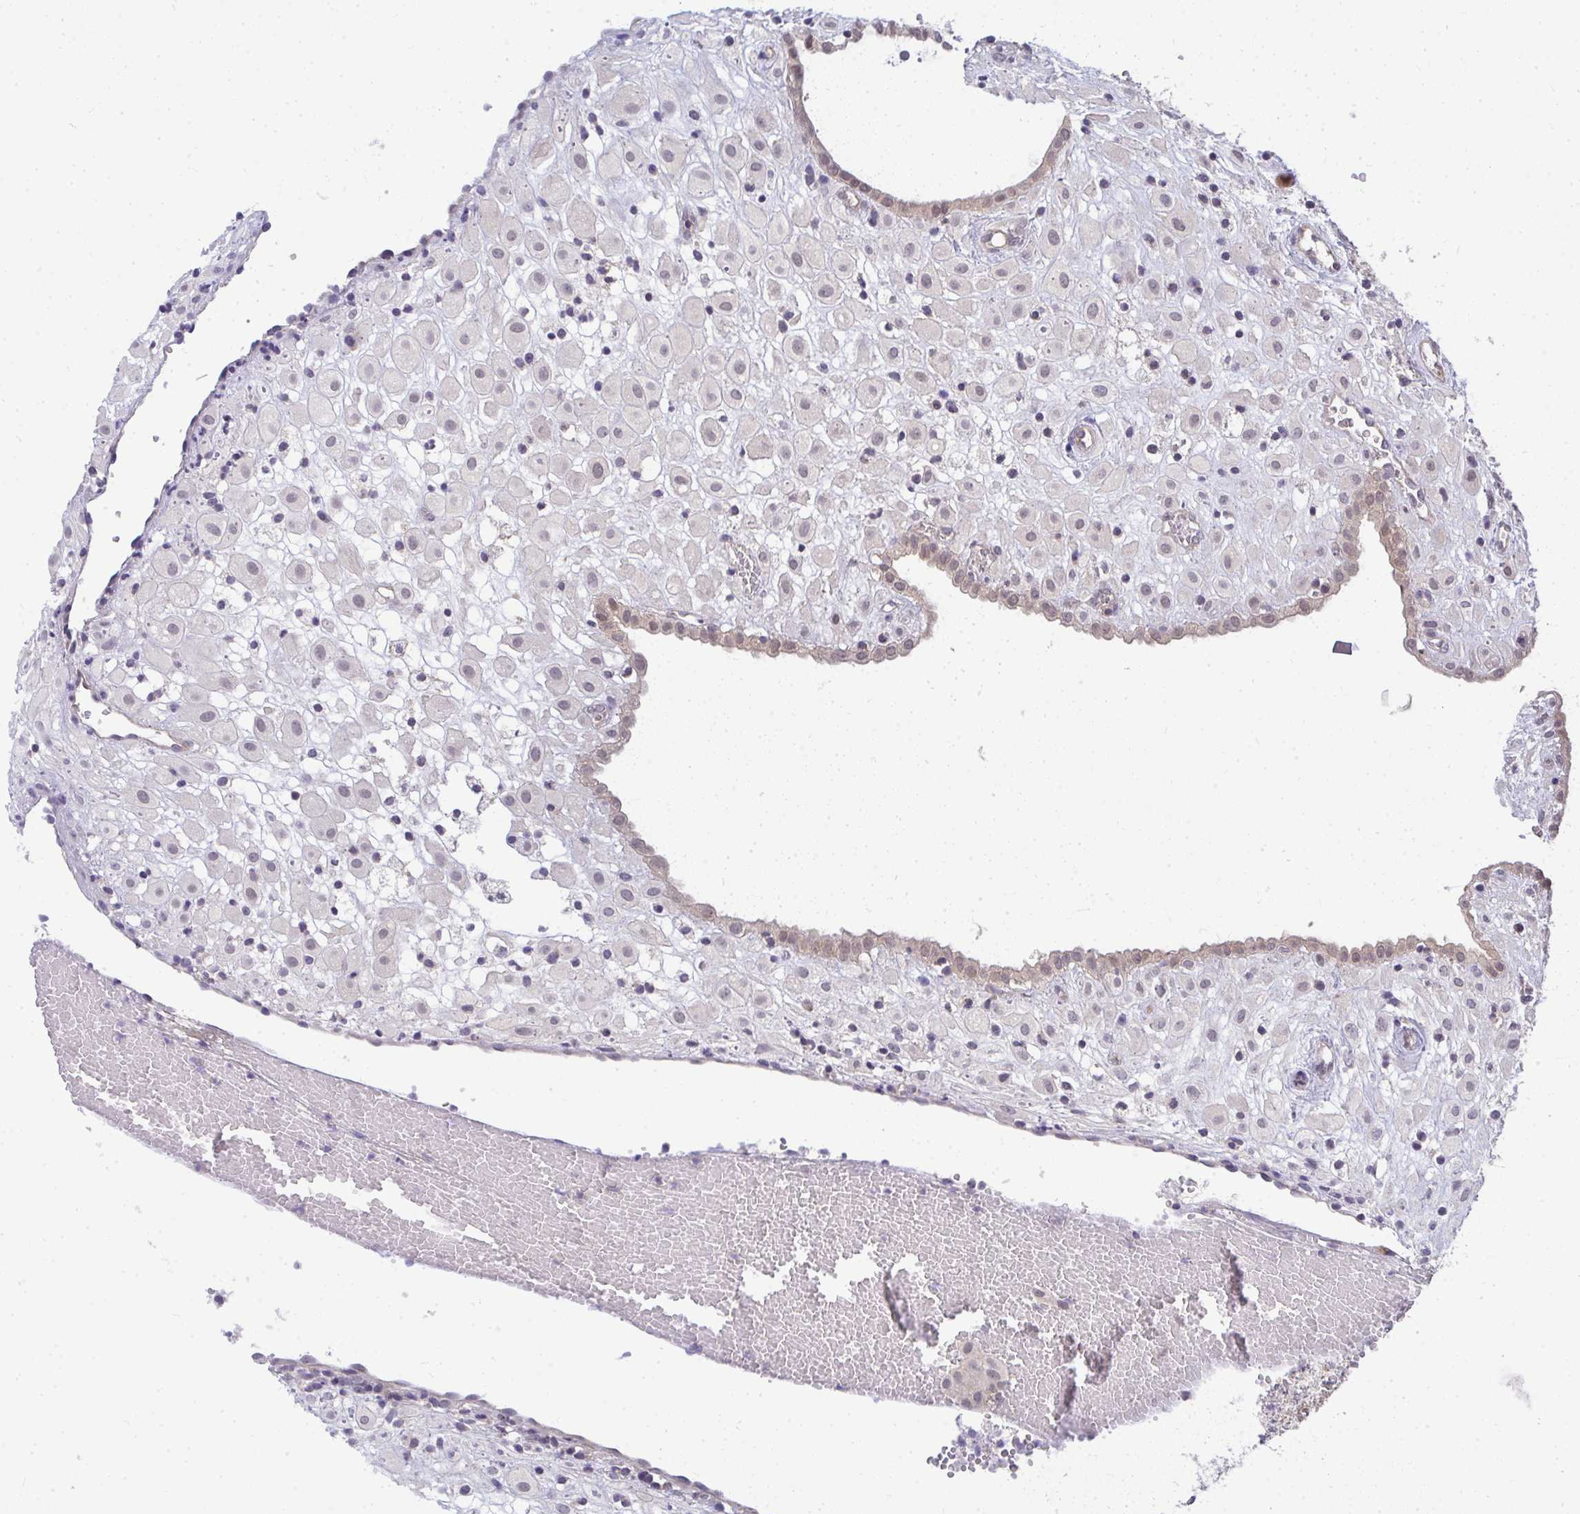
{"staining": {"intensity": "negative", "quantity": "none", "location": "none"}, "tissue": "placenta", "cell_type": "Decidual cells", "image_type": "normal", "snomed": [{"axis": "morphology", "description": "Normal tissue, NOS"}, {"axis": "topography", "description": "Placenta"}], "caption": "Immunohistochemical staining of benign human placenta shows no significant expression in decidual cells.", "gene": "HDHD2", "patient": {"sex": "female", "age": 24}}